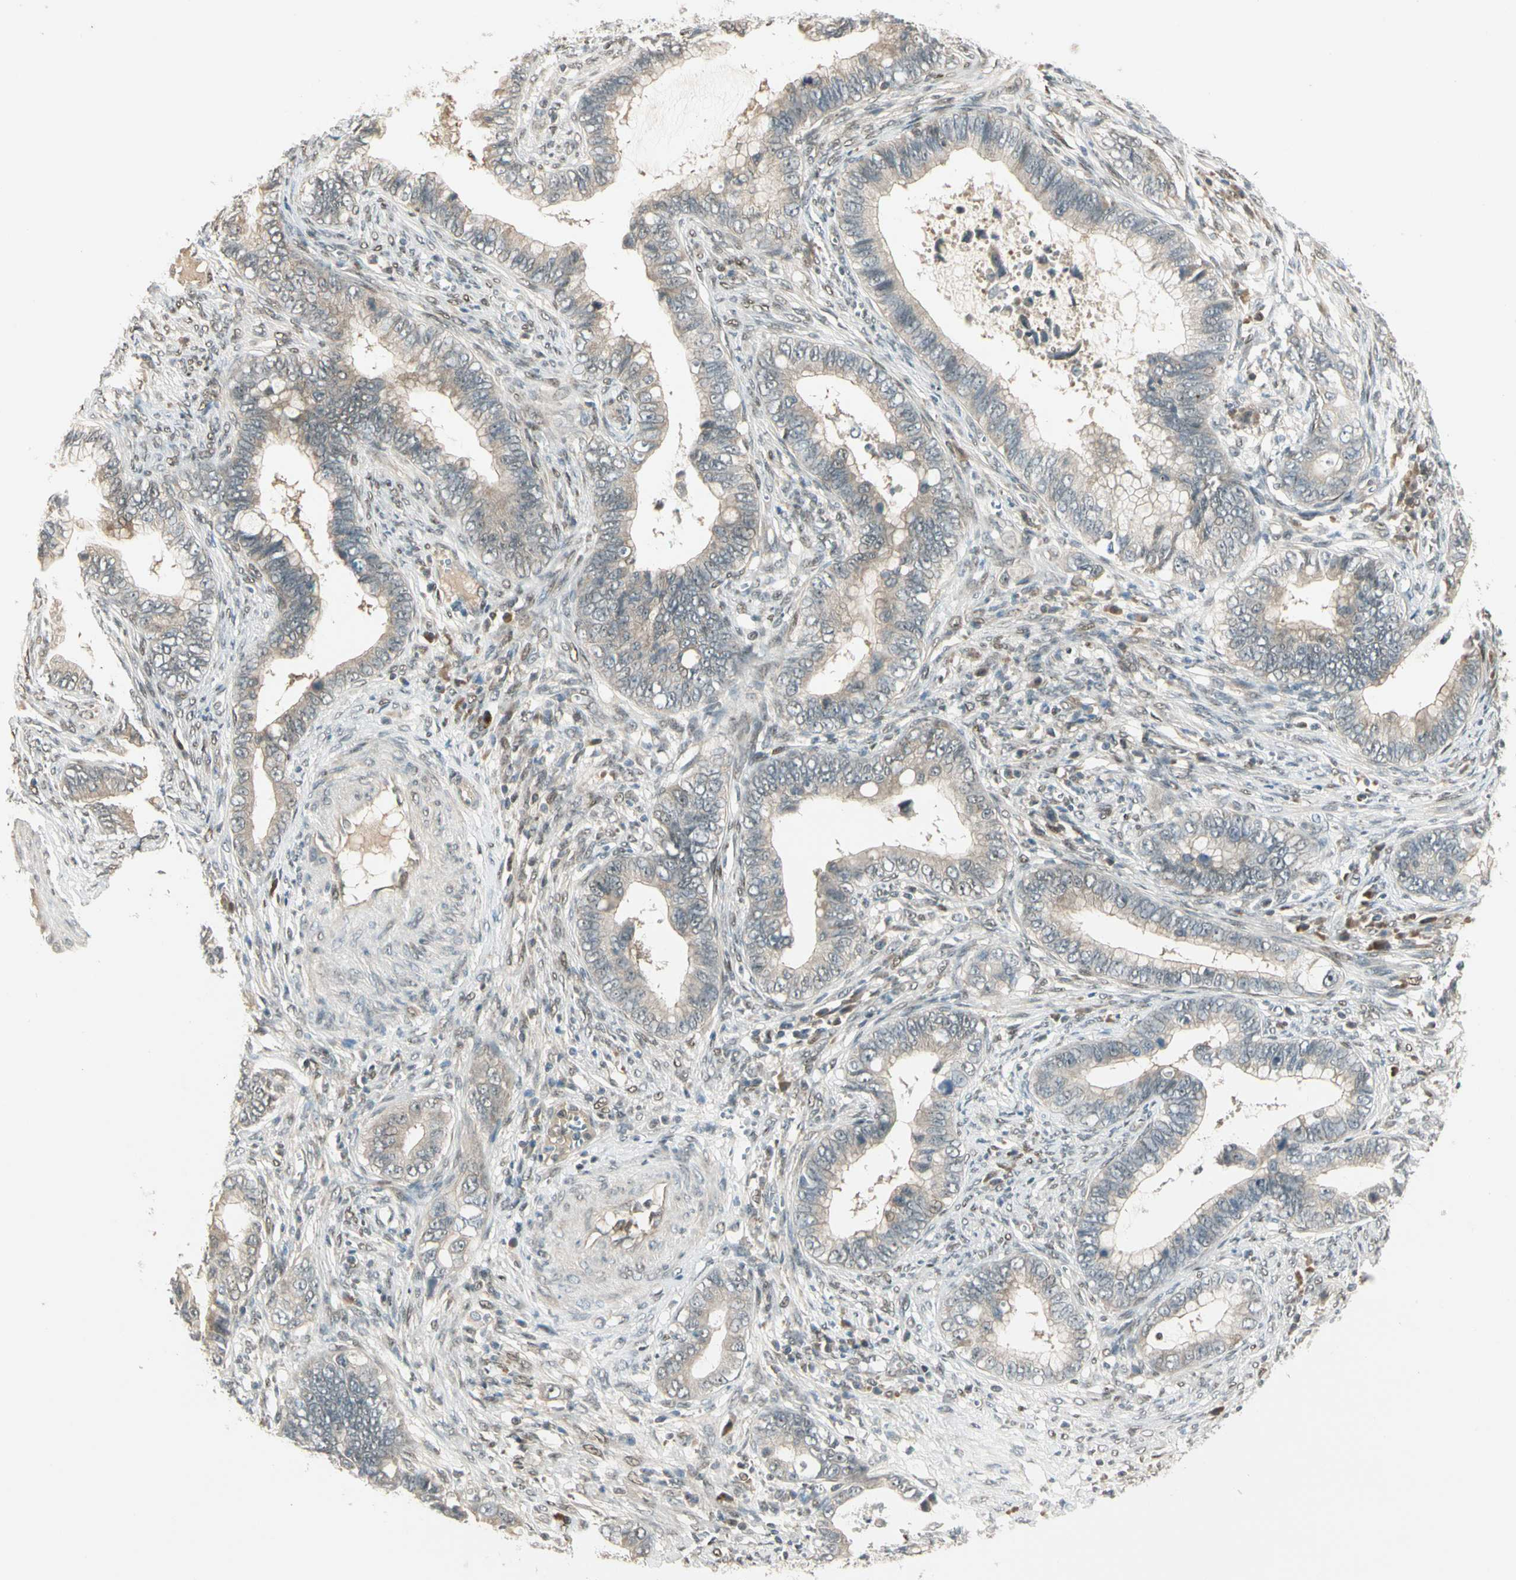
{"staining": {"intensity": "weak", "quantity": ">75%", "location": "cytoplasmic/membranous"}, "tissue": "cervical cancer", "cell_type": "Tumor cells", "image_type": "cancer", "snomed": [{"axis": "morphology", "description": "Adenocarcinoma, NOS"}, {"axis": "topography", "description": "Cervix"}], "caption": "This histopathology image shows immunohistochemistry staining of cervical cancer (adenocarcinoma), with low weak cytoplasmic/membranous expression in approximately >75% of tumor cells.", "gene": "GTF3A", "patient": {"sex": "female", "age": 44}}